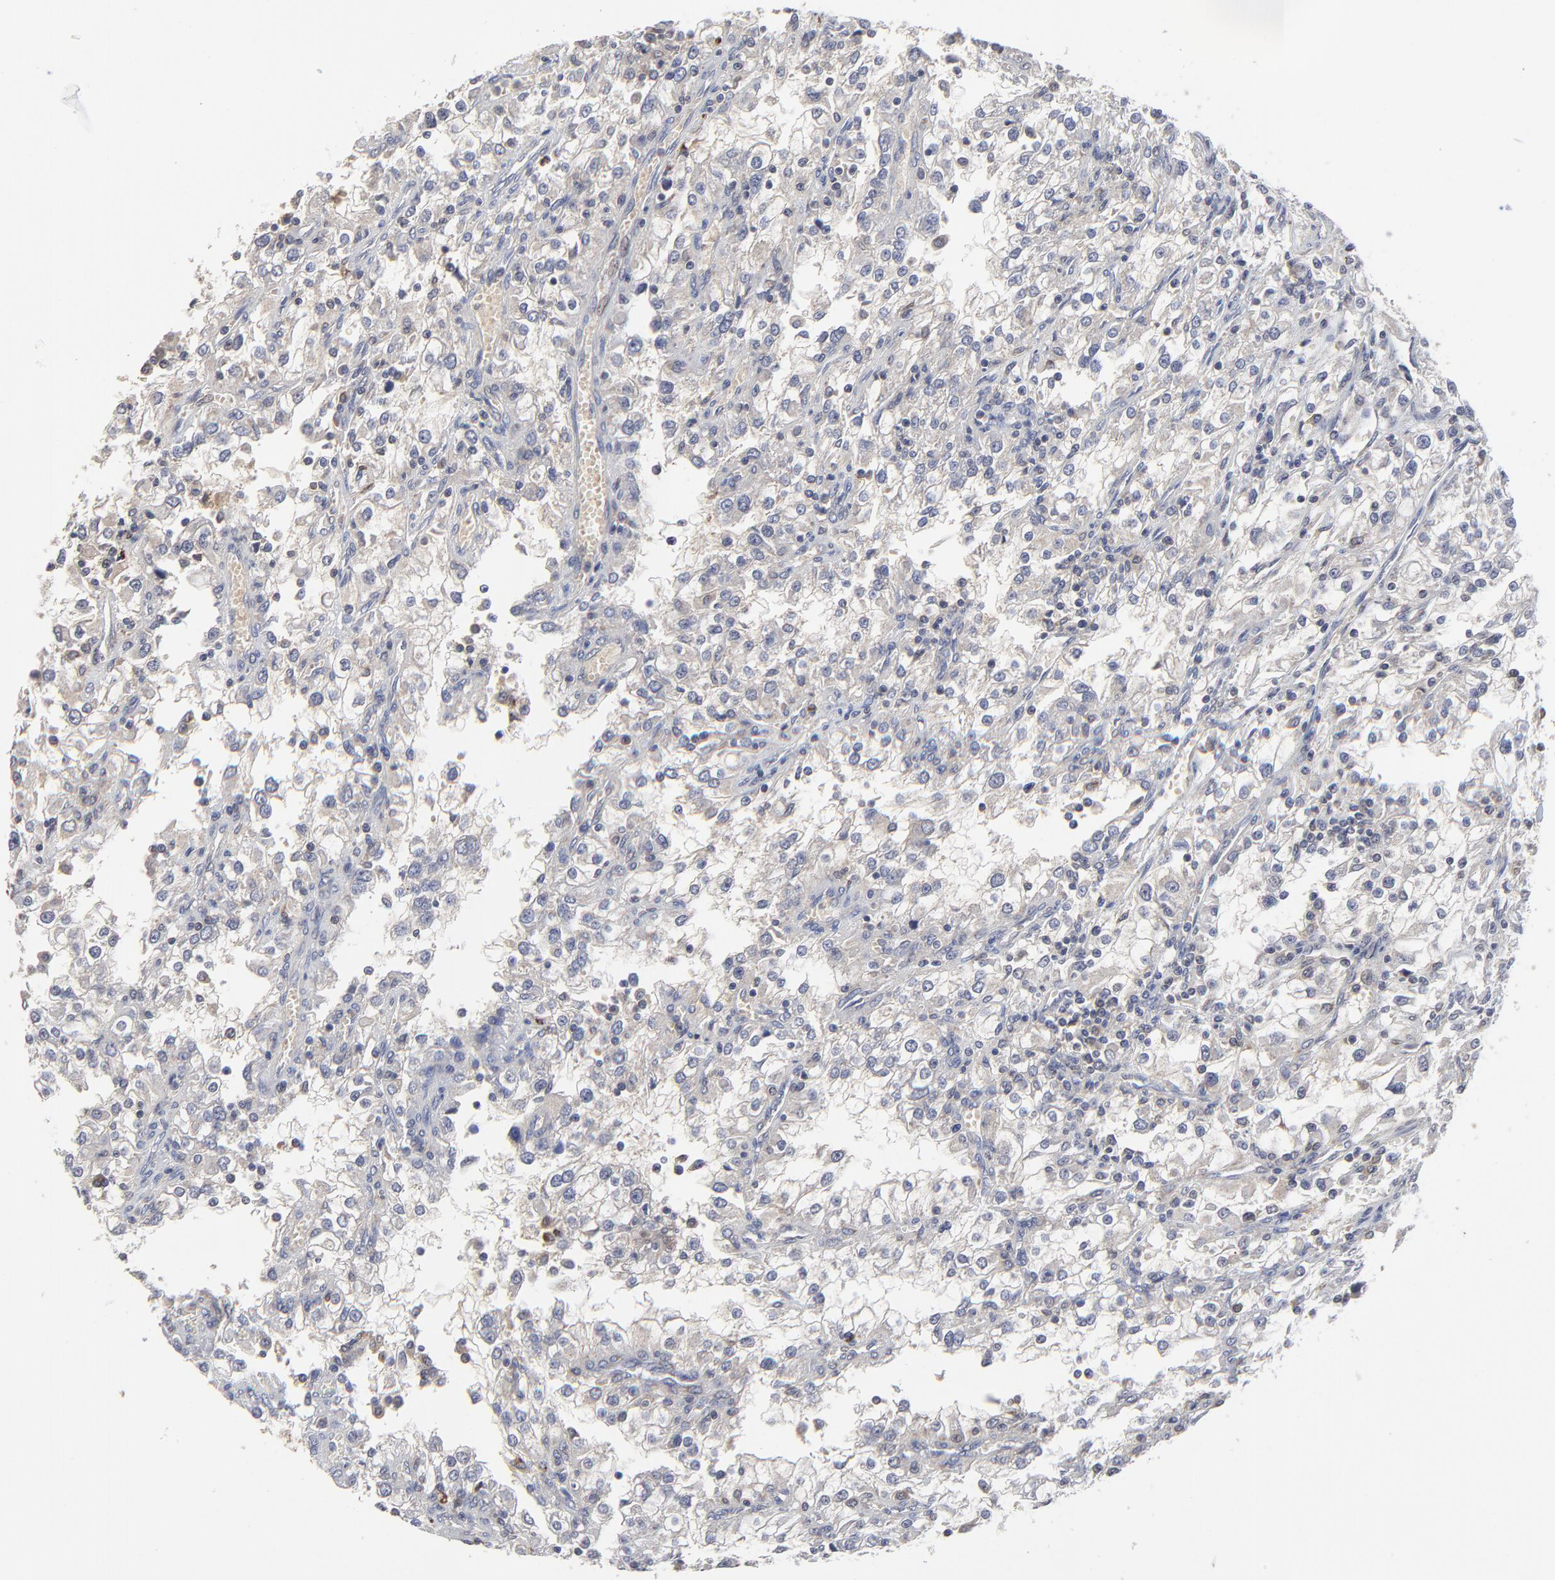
{"staining": {"intensity": "negative", "quantity": "none", "location": "none"}, "tissue": "renal cancer", "cell_type": "Tumor cells", "image_type": "cancer", "snomed": [{"axis": "morphology", "description": "Adenocarcinoma, NOS"}, {"axis": "topography", "description": "Kidney"}], "caption": "Immunohistochemistry of adenocarcinoma (renal) reveals no positivity in tumor cells.", "gene": "LGALS3", "patient": {"sex": "female", "age": 52}}